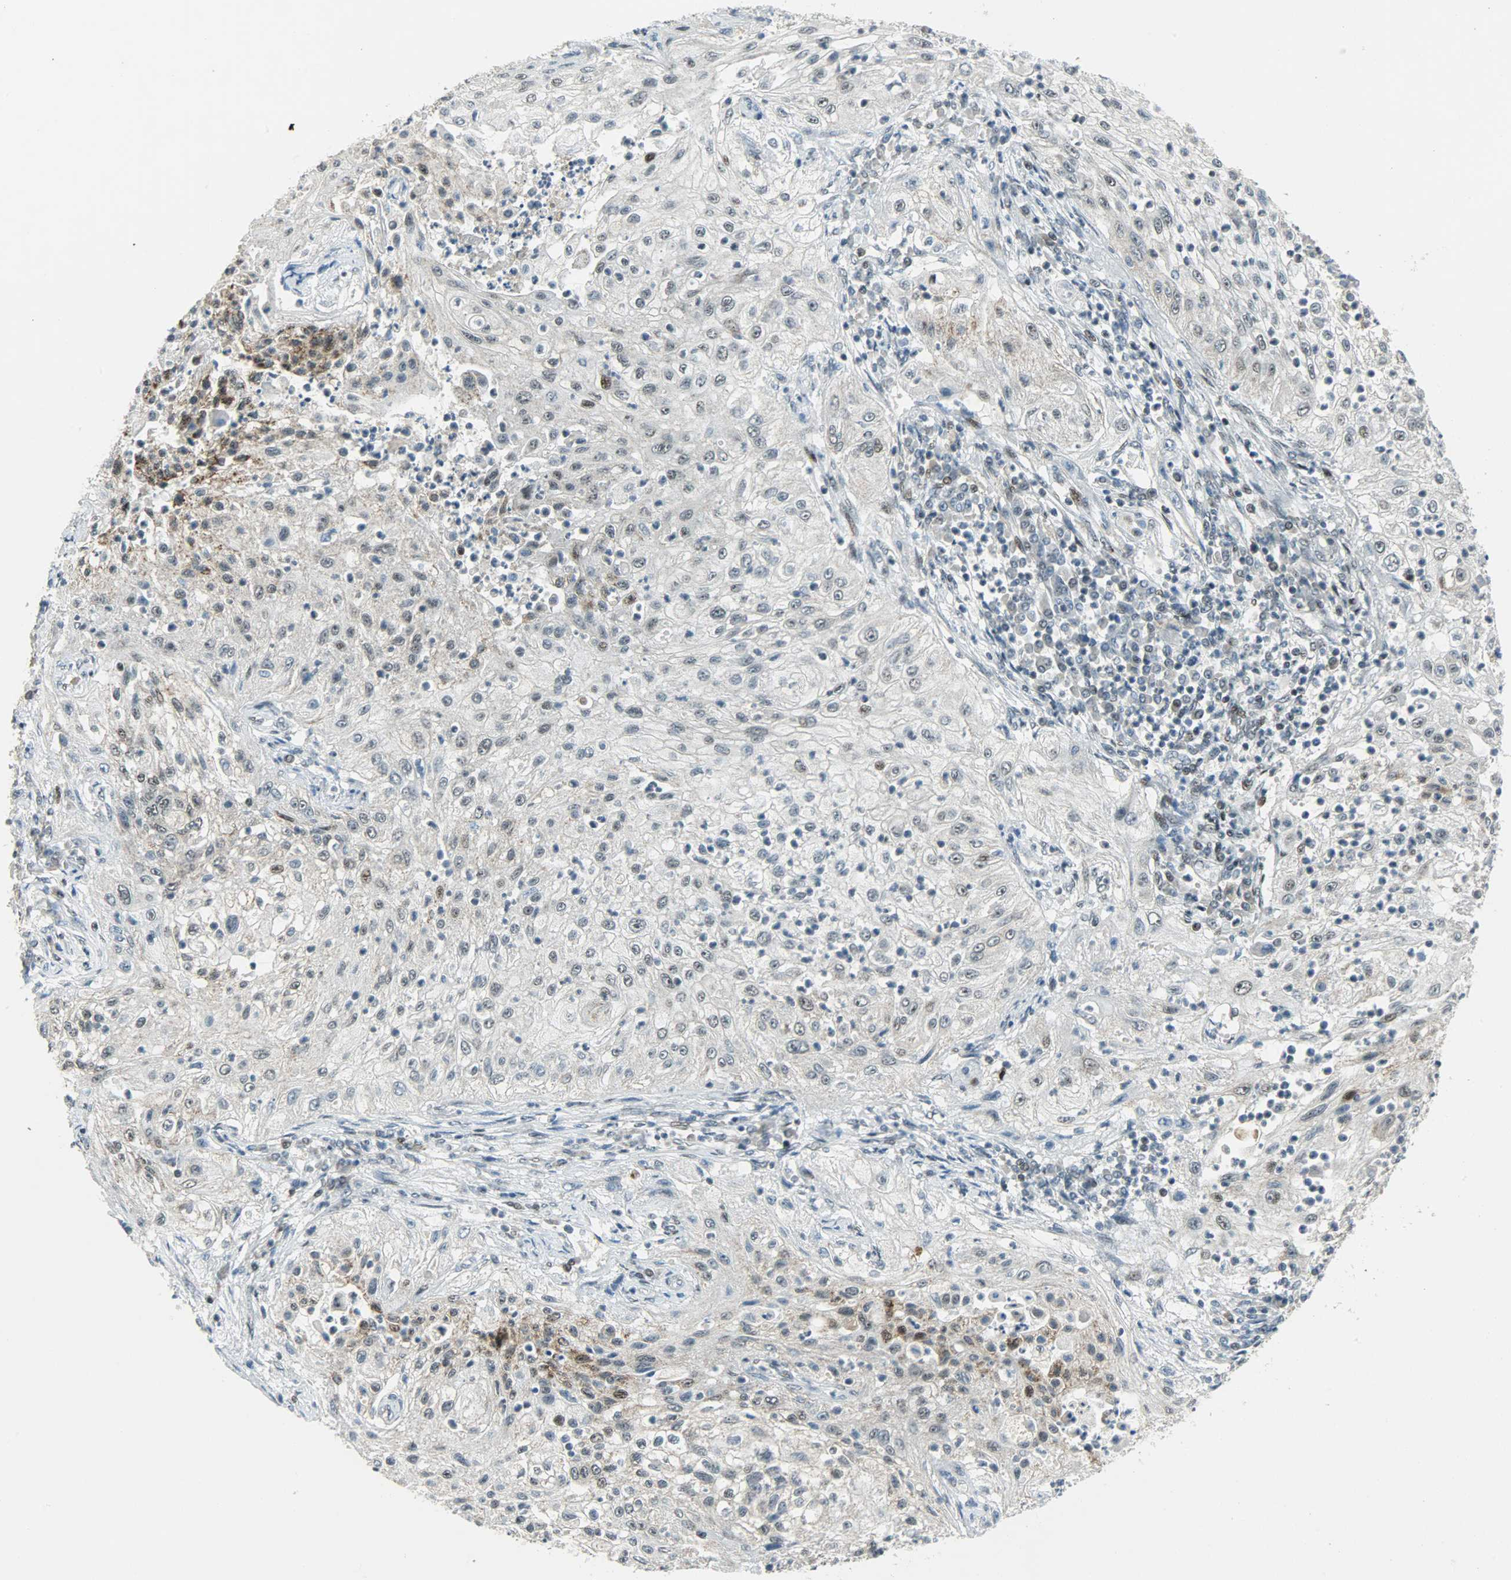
{"staining": {"intensity": "weak", "quantity": "<25%", "location": "cytoplasmic/membranous,nuclear"}, "tissue": "lung cancer", "cell_type": "Tumor cells", "image_type": "cancer", "snomed": [{"axis": "morphology", "description": "Inflammation, NOS"}, {"axis": "morphology", "description": "Squamous cell carcinoma, NOS"}, {"axis": "topography", "description": "Lymph node"}, {"axis": "topography", "description": "Soft tissue"}, {"axis": "topography", "description": "Lung"}], "caption": "High magnification brightfield microscopy of lung squamous cell carcinoma stained with DAB (brown) and counterstained with hematoxylin (blue): tumor cells show no significant staining.", "gene": "IL15", "patient": {"sex": "male", "age": 66}}